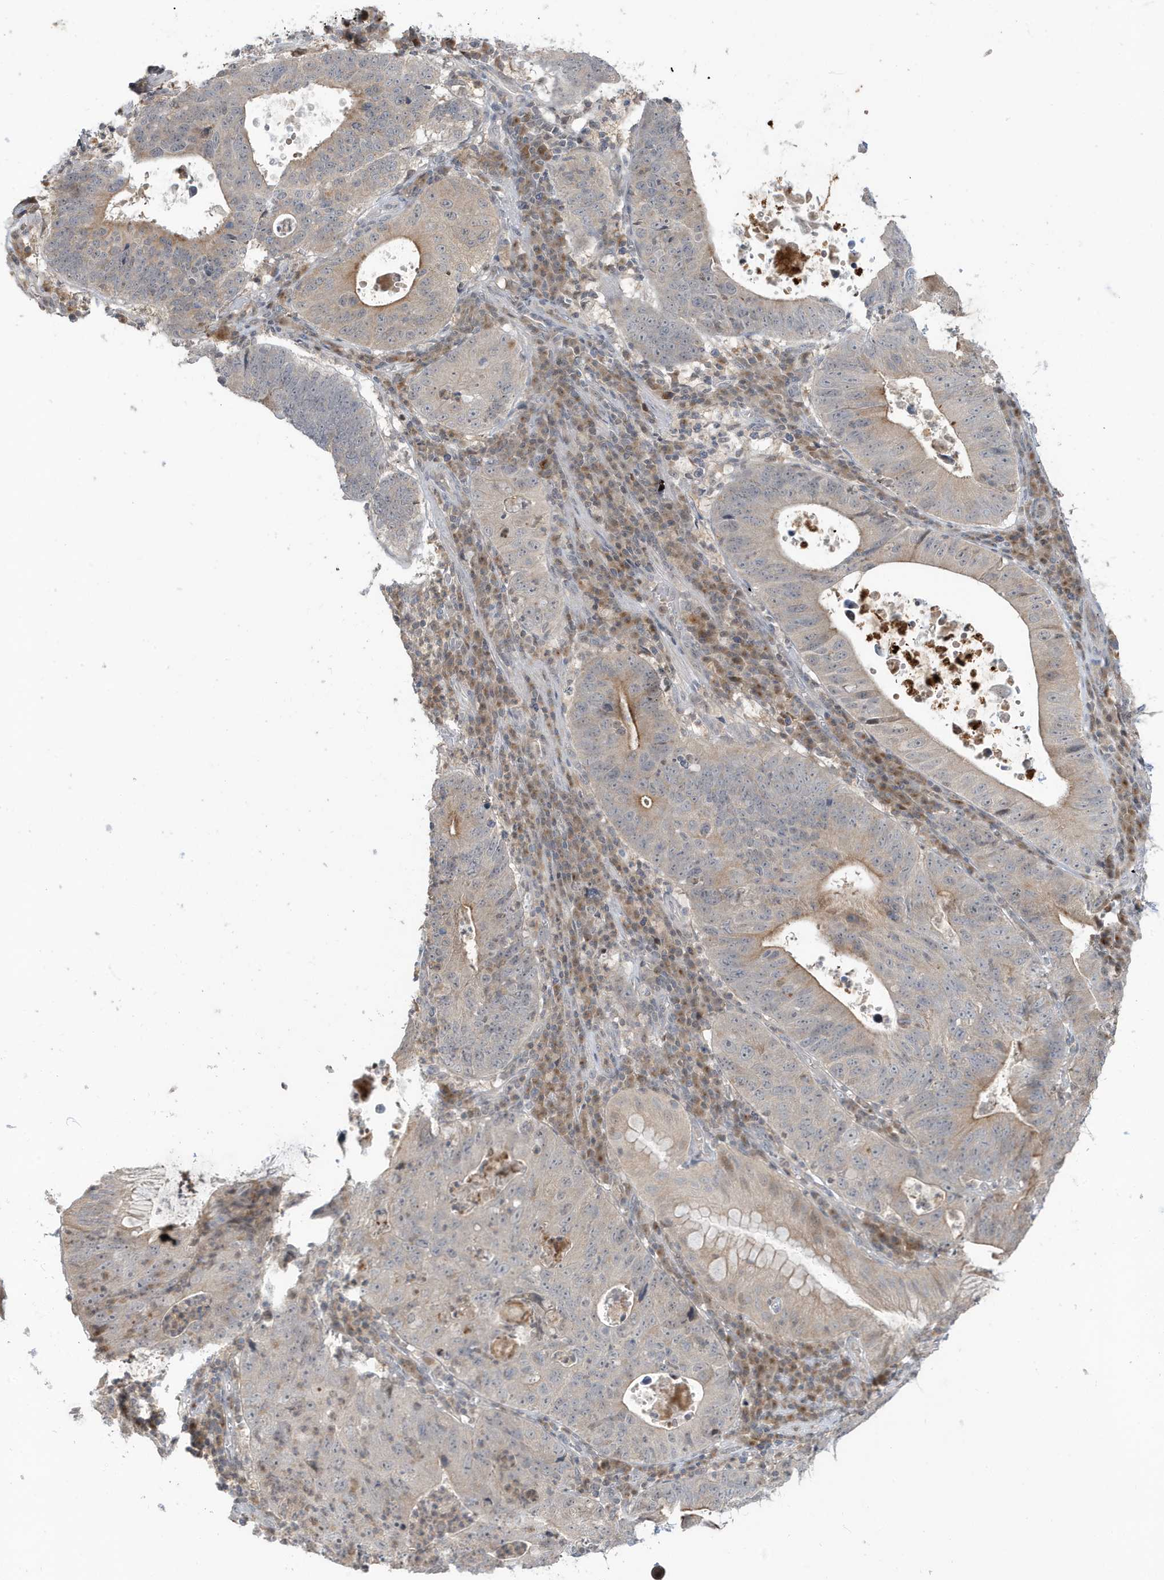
{"staining": {"intensity": "moderate", "quantity": "<25%", "location": "cytoplasmic/membranous"}, "tissue": "stomach cancer", "cell_type": "Tumor cells", "image_type": "cancer", "snomed": [{"axis": "morphology", "description": "Adenocarcinoma, NOS"}, {"axis": "topography", "description": "Stomach"}], "caption": "Brown immunohistochemical staining in human stomach cancer reveals moderate cytoplasmic/membranous staining in approximately <25% of tumor cells.", "gene": "PRRT3", "patient": {"sex": "male", "age": 59}}